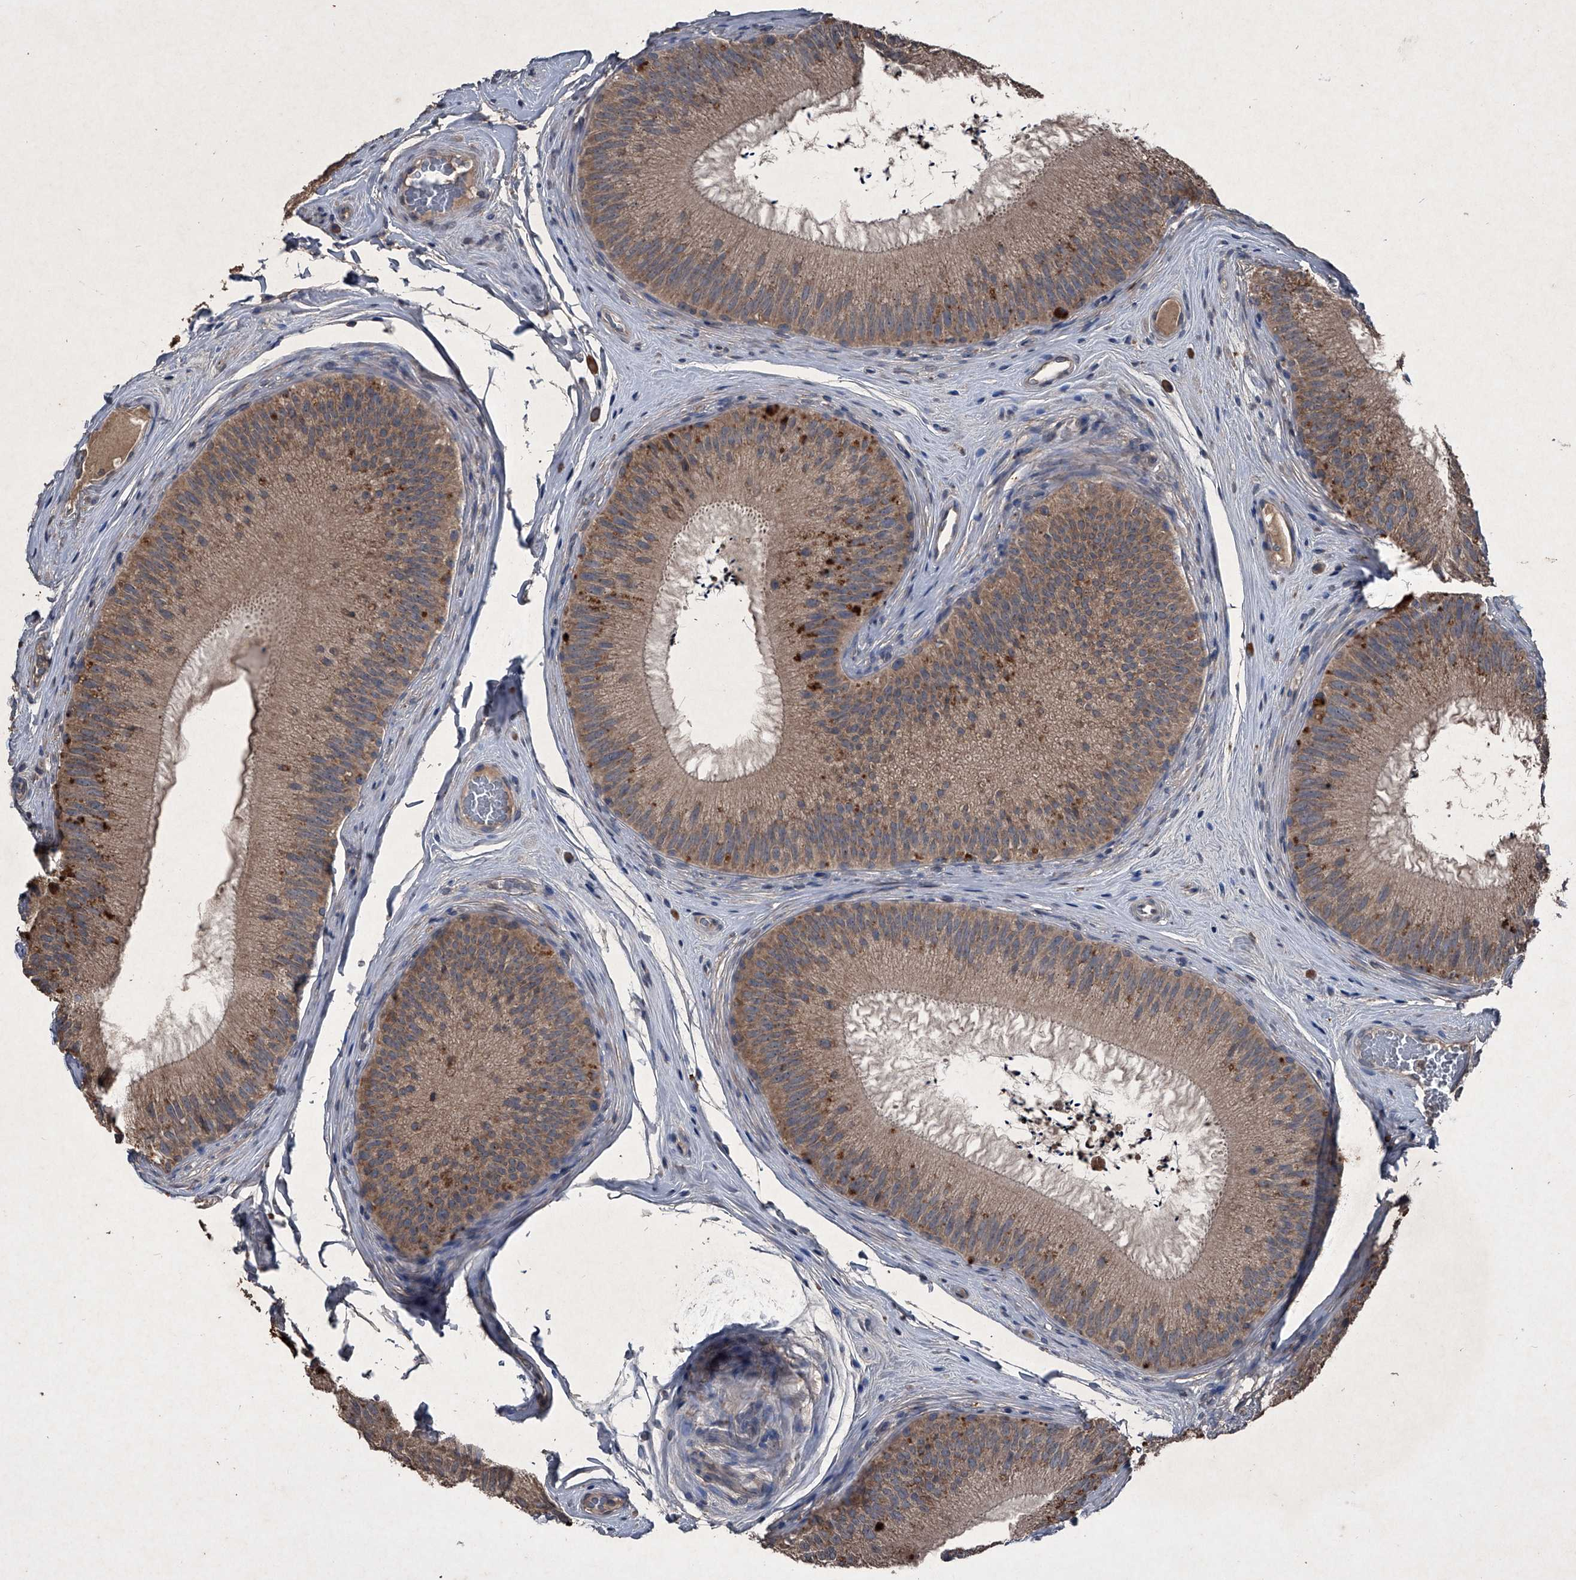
{"staining": {"intensity": "moderate", "quantity": ">75%", "location": "cytoplasmic/membranous"}, "tissue": "epididymis", "cell_type": "Glandular cells", "image_type": "normal", "snomed": [{"axis": "morphology", "description": "Normal tissue, NOS"}, {"axis": "topography", "description": "Epididymis"}], "caption": "Immunohistochemical staining of normal epididymis reveals medium levels of moderate cytoplasmic/membranous staining in about >75% of glandular cells. The staining was performed using DAB to visualize the protein expression in brown, while the nuclei were stained in blue with hematoxylin (Magnification: 20x).", "gene": "MAPKAP1", "patient": {"sex": "male", "age": 45}}